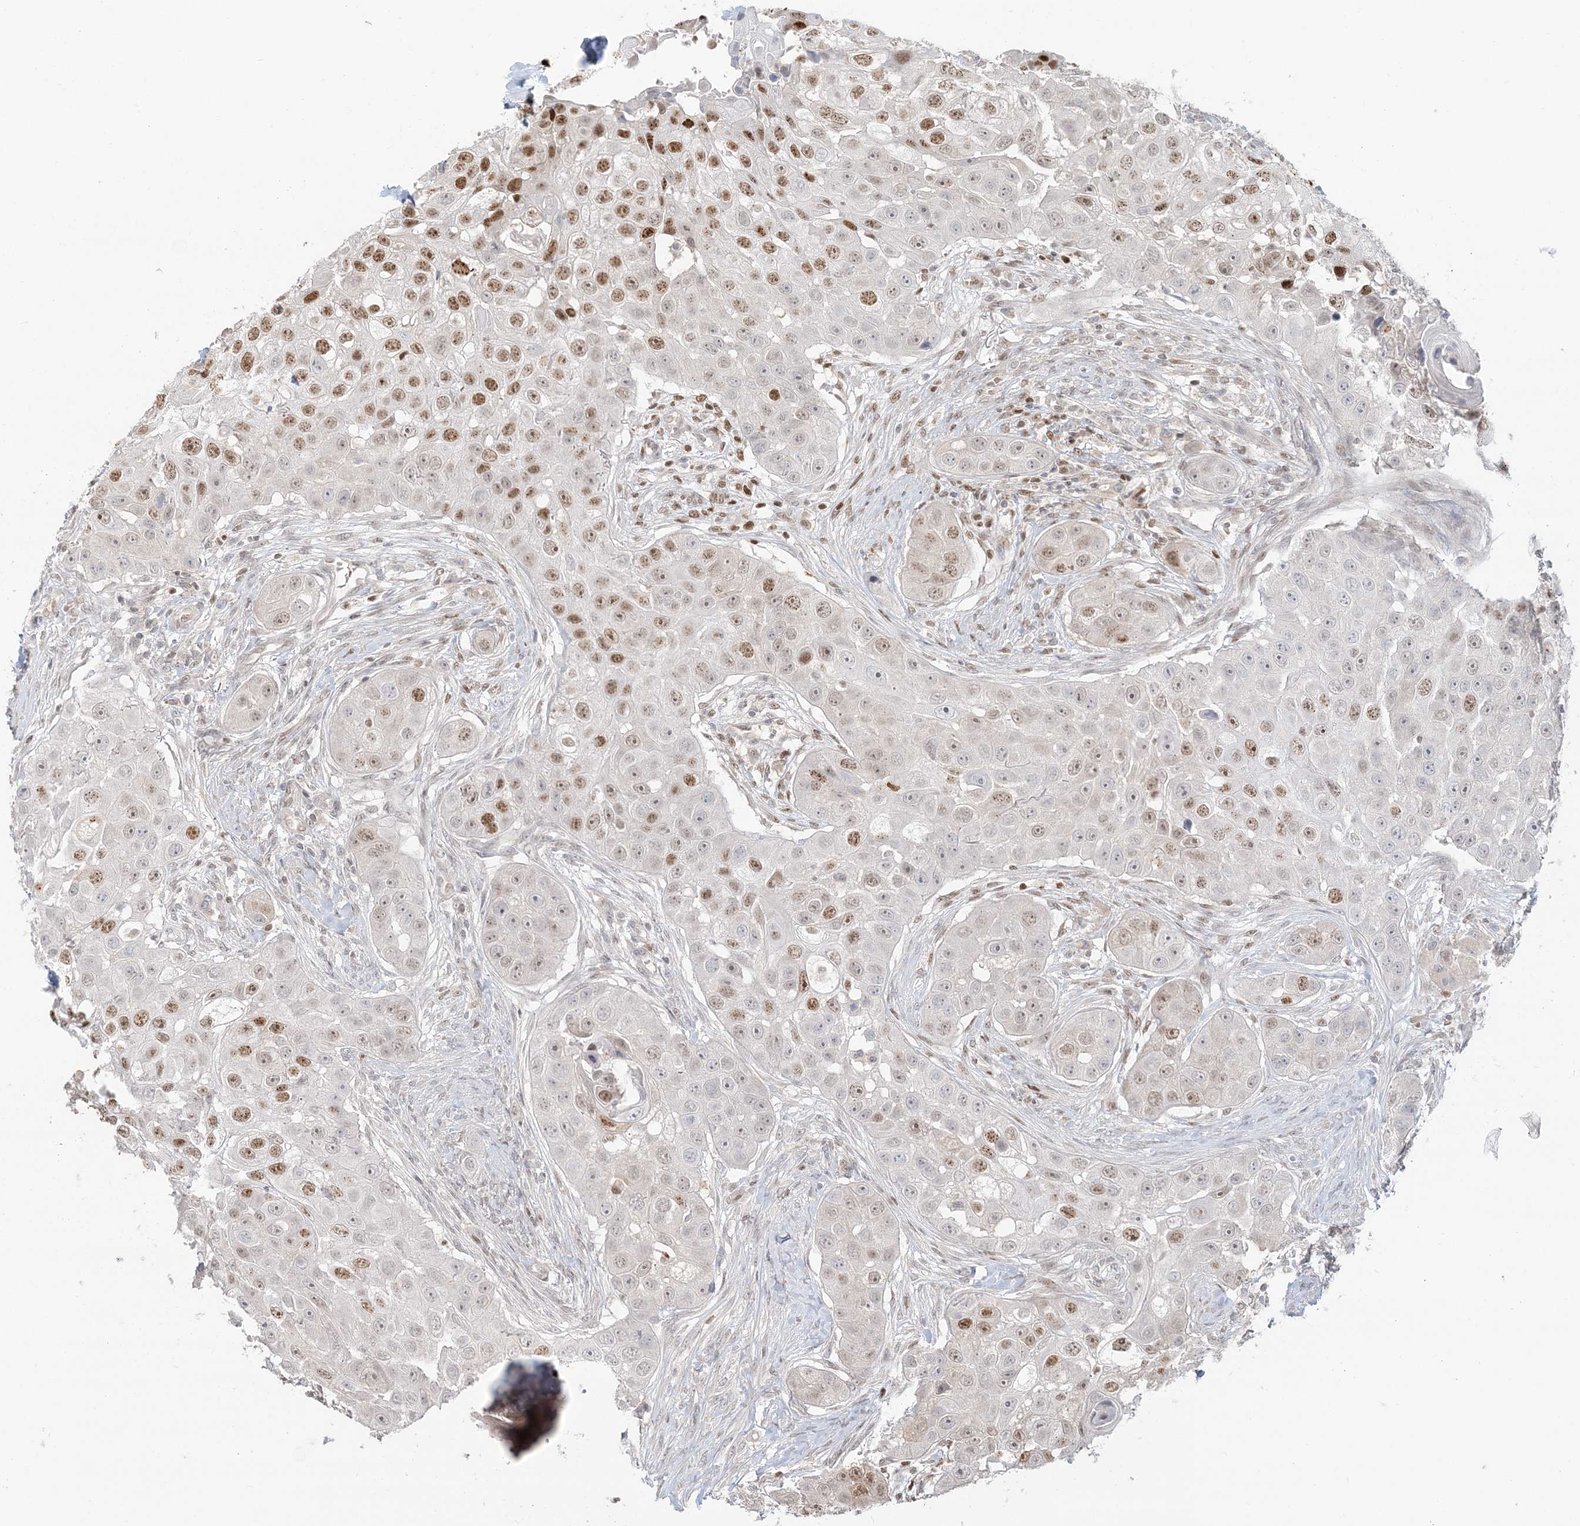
{"staining": {"intensity": "moderate", "quantity": "25%-75%", "location": "nuclear"}, "tissue": "head and neck cancer", "cell_type": "Tumor cells", "image_type": "cancer", "snomed": [{"axis": "morphology", "description": "Normal tissue, NOS"}, {"axis": "morphology", "description": "Squamous cell carcinoma, NOS"}, {"axis": "topography", "description": "Skeletal muscle"}, {"axis": "topography", "description": "Head-Neck"}], "caption": "IHC staining of head and neck cancer, which shows medium levels of moderate nuclear expression in about 25%-75% of tumor cells indicating moderate nuclear protein positivity. The staining was performed using DAB (brown) for protein detection and nuclei were counterstained in hematoxylin (blue).", "gene": "SUMO2", "patient": {"sex": "male", "age": 51}}